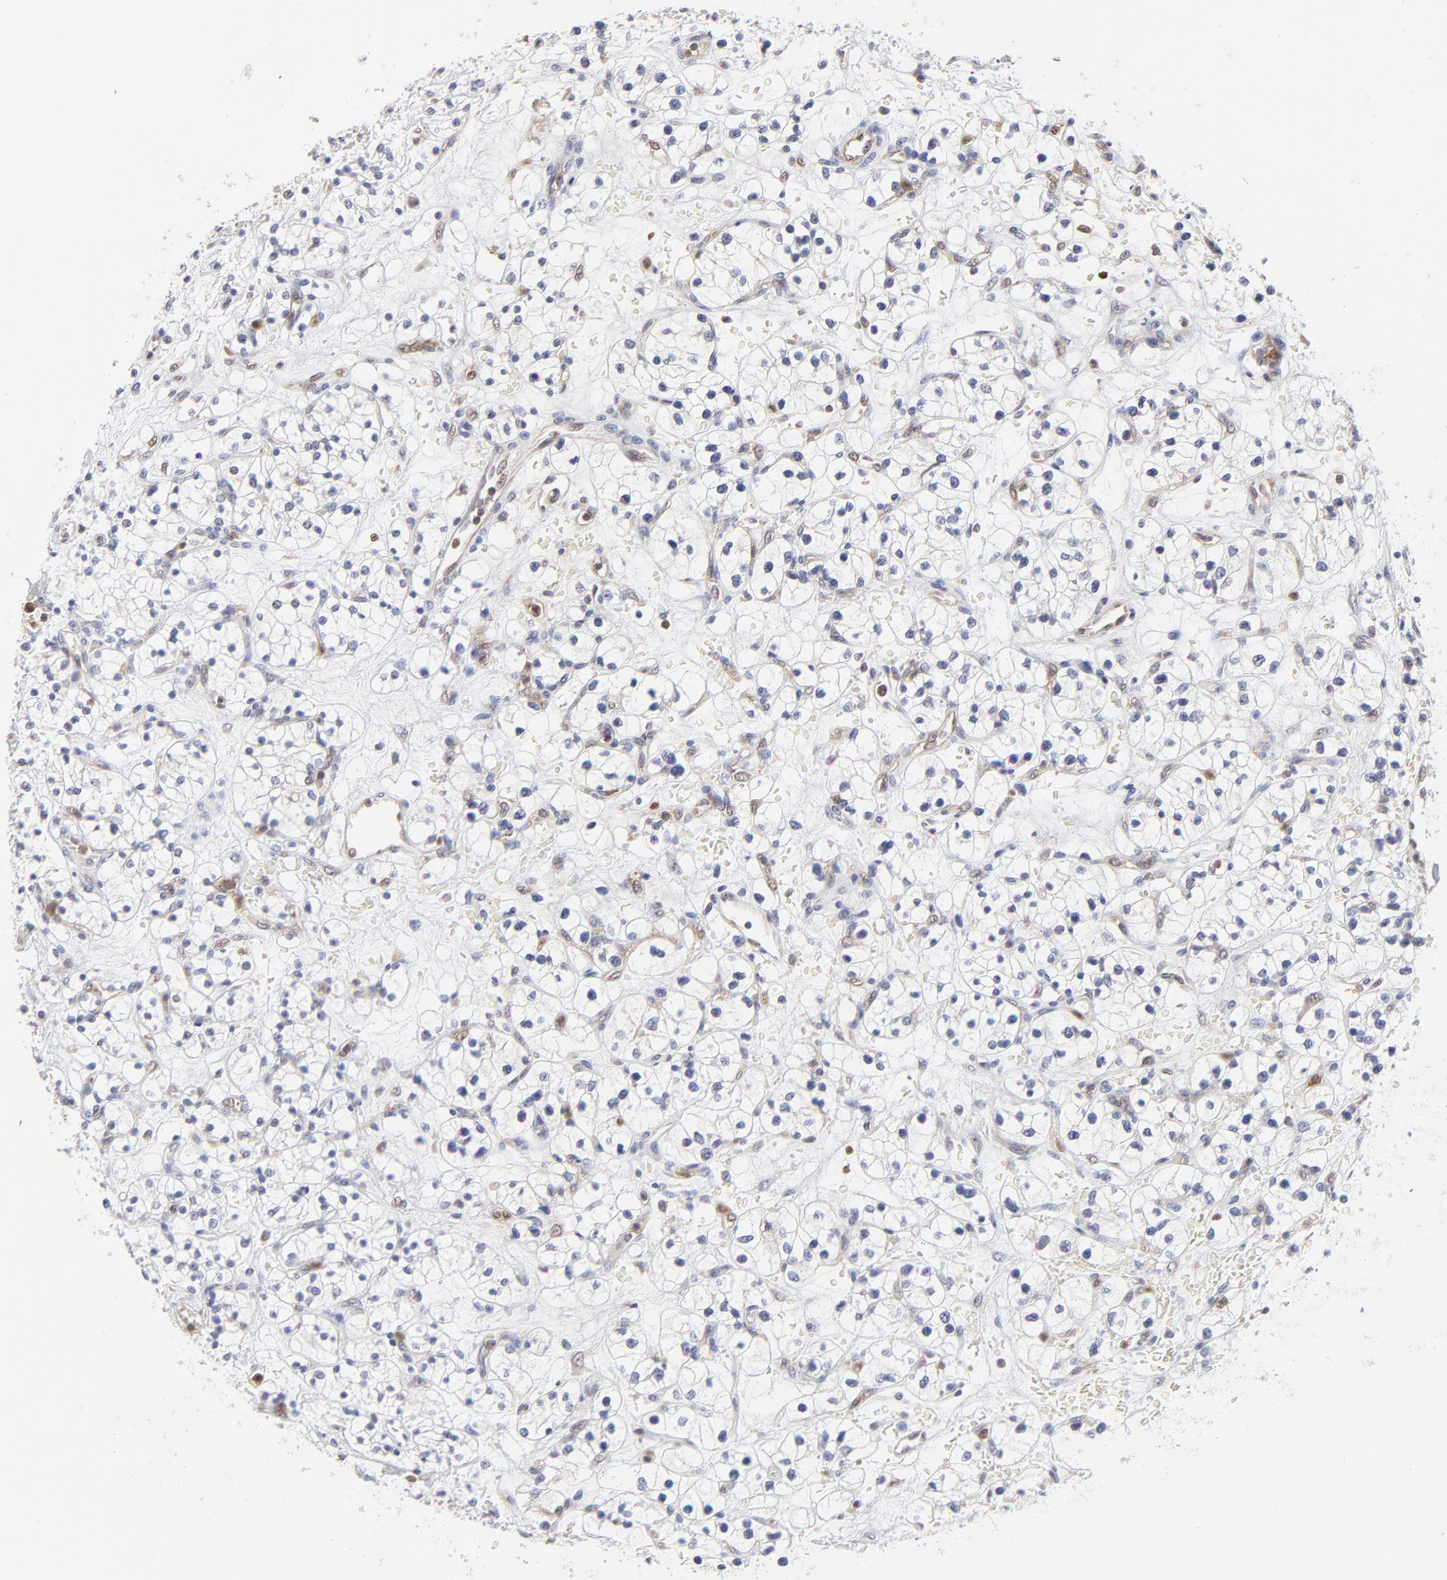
{"staining": {"intensity": "negative", "quantity": "none", "location": "none"}, "tissue": "renal cancer", "cell_type": "Tumor cells", "image_type": "cancer", "snomed": [{"axis": "morphology", "description": "Adenocarcinoma, NOS"}, {"axis": "topography", "description": "Kidney"}], "caption": "Photomicrograph shows no protein expression in tumor cells of renal cancer tissue.", "gene": "CASP3", "patient": {"sex": "female", "age": 60}}